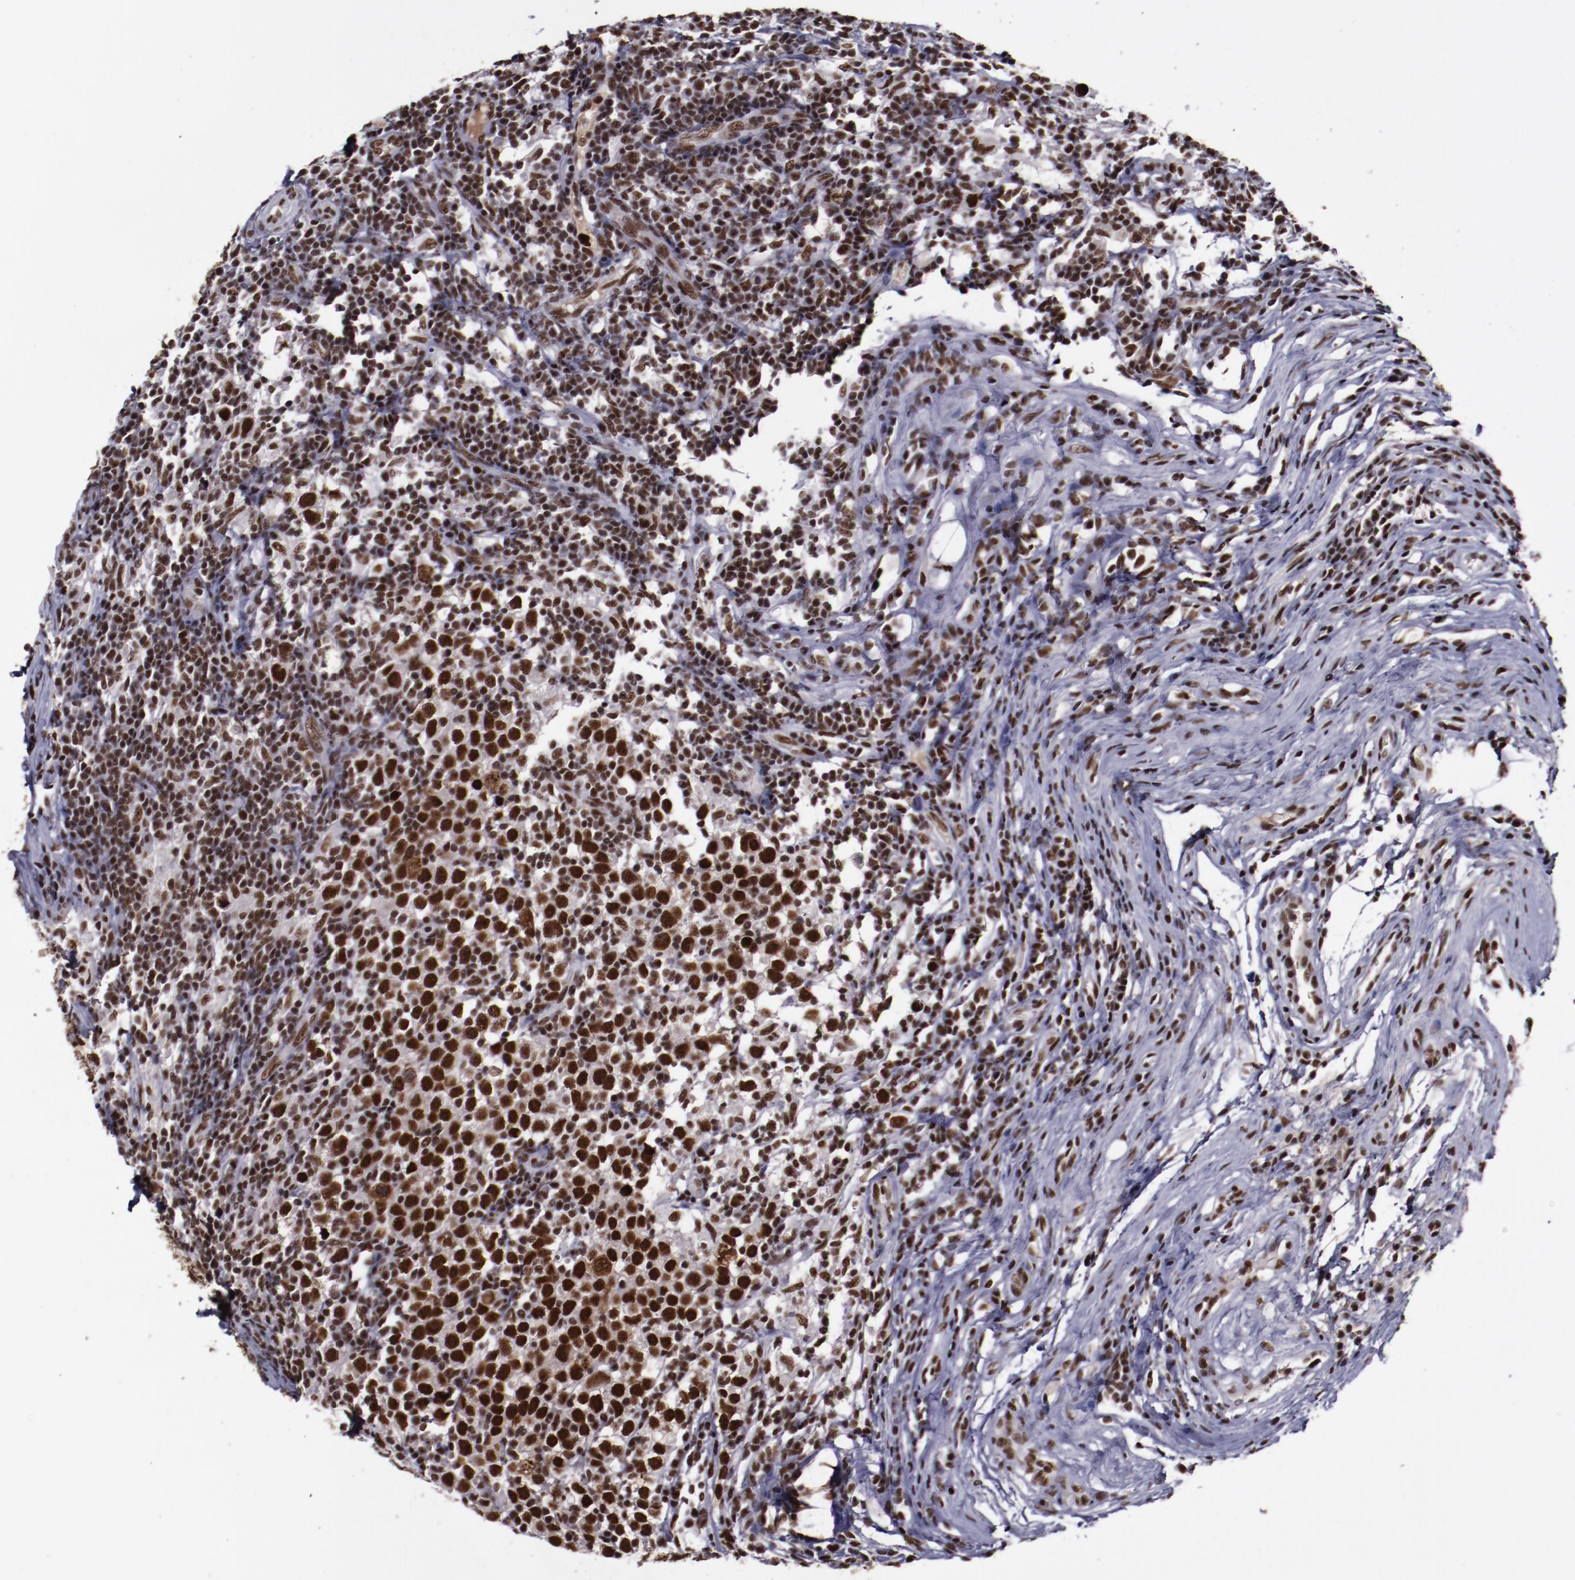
{"staining": {"intensity": "moderate", "quantity": ">75%", "location": "nuclear"}, "tissue": "testis cancer", "cell_type": "Tumor cells", "image_type": "cancer", "snomed": [{"axis": "morphology", "description": "Seminoma, NOS"}, {"axis": "topography", "description": "Testis"}], "caption": "High-power microscopy captured an immunohistochemistry photomicrograph of seminoma (testis), revealing moderate nuclear positivity in about >75% of tumor cells.", "gene": "ERH", "patient": {"sex": "male", "age": 43}}